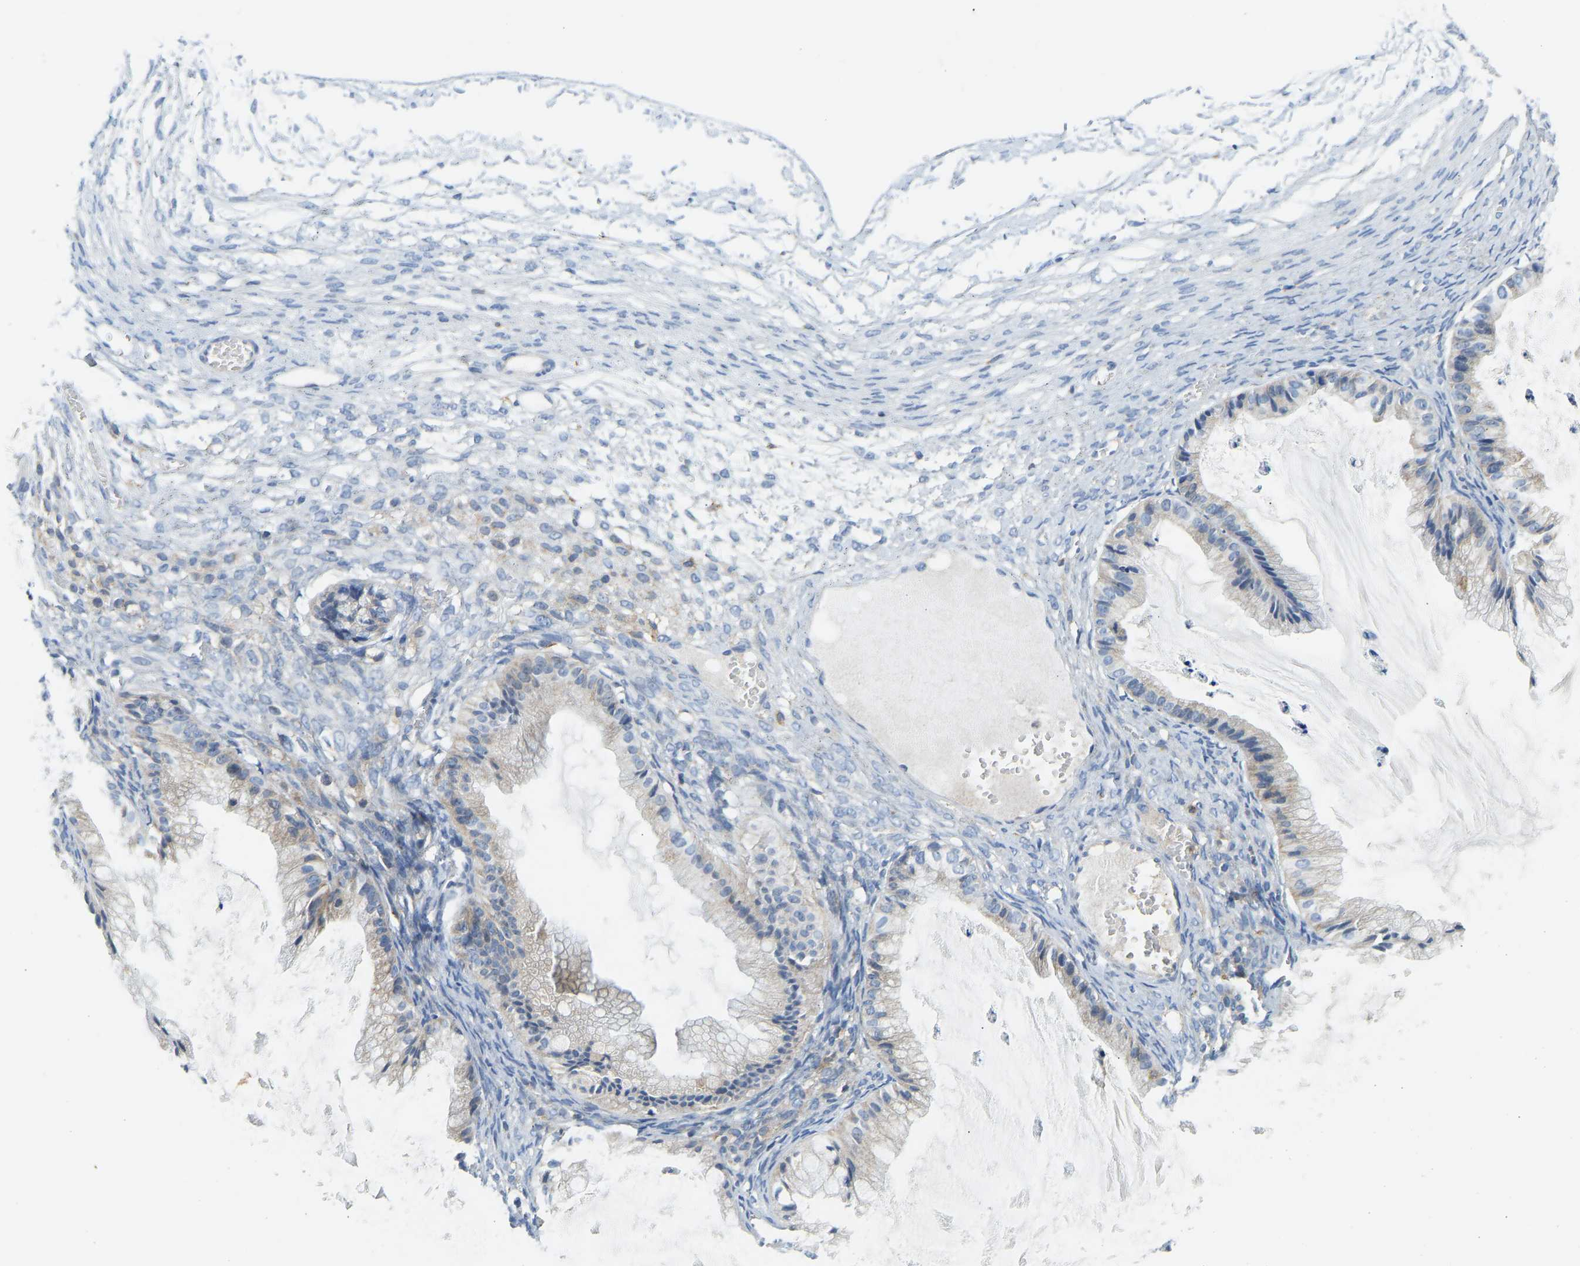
{"staining": {"intensity": "weak", "quantity": "<25%", "location": "cytoplasmic/membranous"}, "tissue": "ovarian cancer", "cell_type": "Tumor cells", "image_type": "cancer", "snomed": [{"axis": "morphology", "description": "Cystadenocarcinoma, mucinous, NOS"}, {"axis": "topography", "description": "Ovary"}], "caption": "IHC histopathology image of neoplastic tissue: ovarian mucinous cystadenocarcinoma stained with DAB reveals no significant protein positivity in tumor cells.", "gene": "ATP6V1E1", "patient": {"sex": "female", "age": 57}}